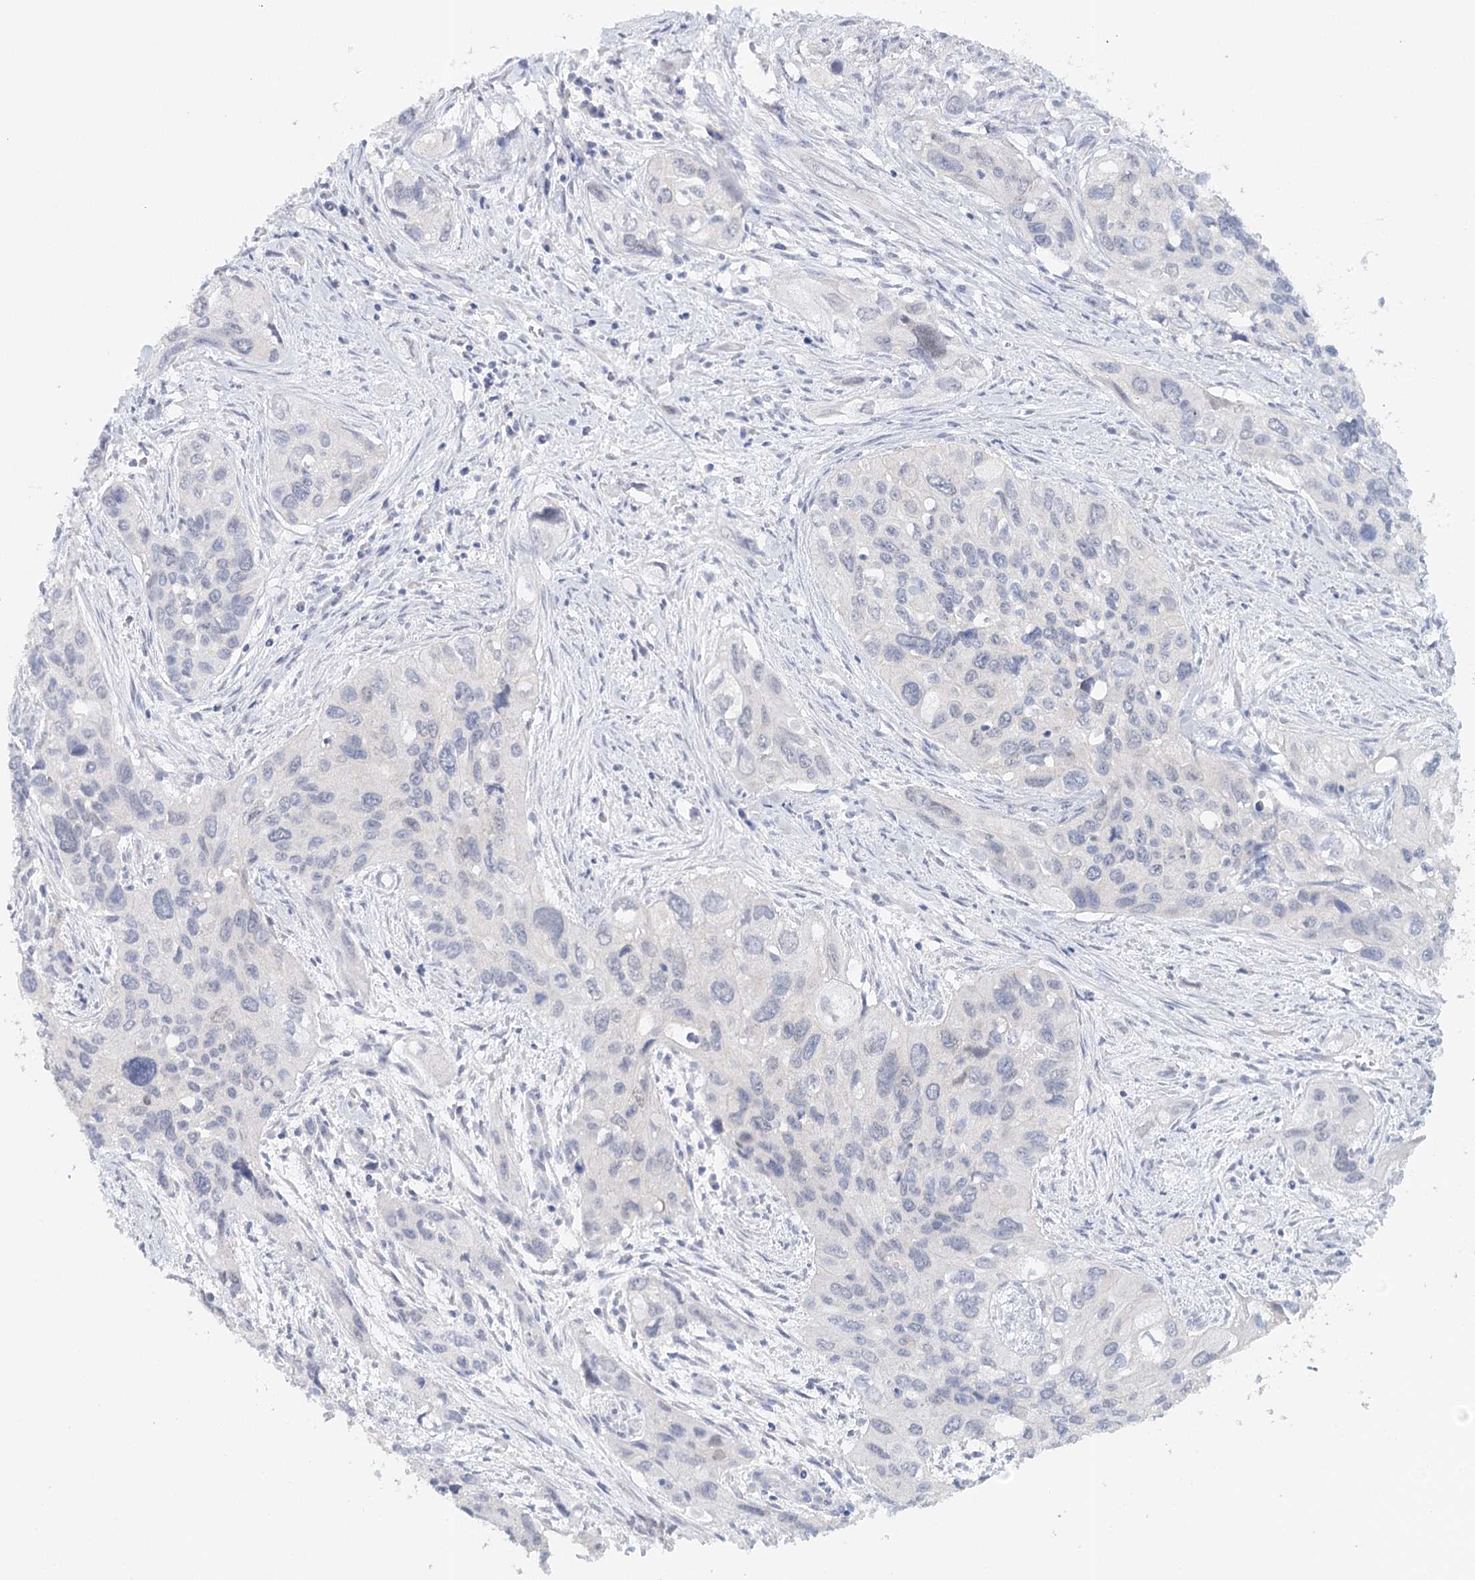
{"staining": {"intensity": "negative", "quantity": "none", "location": "none"}, "tissue": "cervical cancer", "cell_type": "Tumor cells", "image_type": "cancer", "snomed": [{"axis": "morphology", "description": "Squamous cell carcinoma, NOS"}, {"axis": "topography", "description": "Cervix"}], "caption": "This is a photomicrograph of immunohistochemistry (IHC) staining of cervical cancer (squamous cell carcinoma), which shows no staining in tumor cells.", "gene": "HSPA4L", "patient": {"sex": "female", "age": 55}}